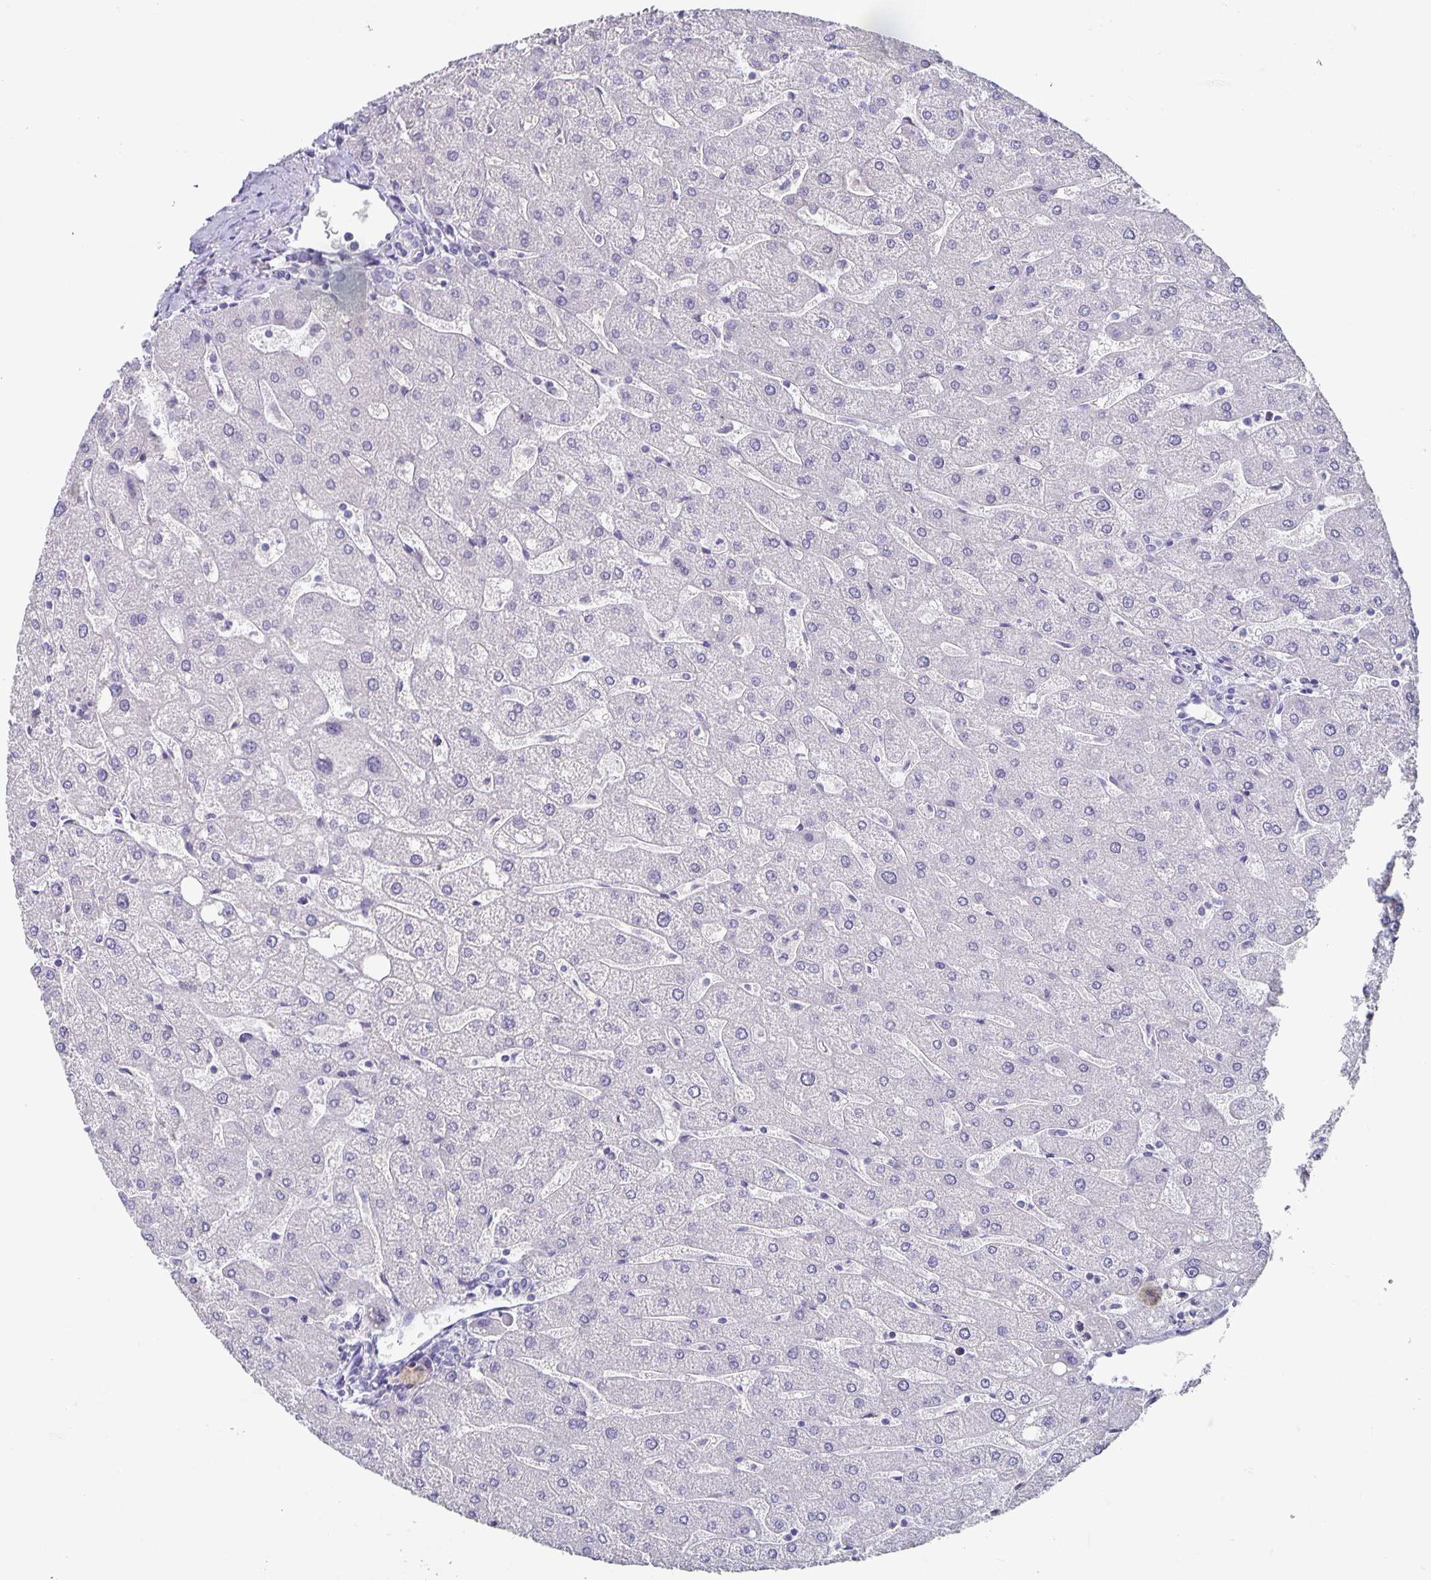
{"staining": {"intensity": "negative", "quantity": "none", "location": "none"}, "tissue": "liver", "cell_type": "Cholangiocytes", "image_type": "normal", "snomed": [{"axis": "morphology", "description": "Normal tissue, NOS"}, {"axis": "topography", "description": "Liver"}], "caption": "IHC of normal liver shows no expression in cholangiocytes.", "gene": "CHGA", "patient": {"sex": "male", "age": 67}}